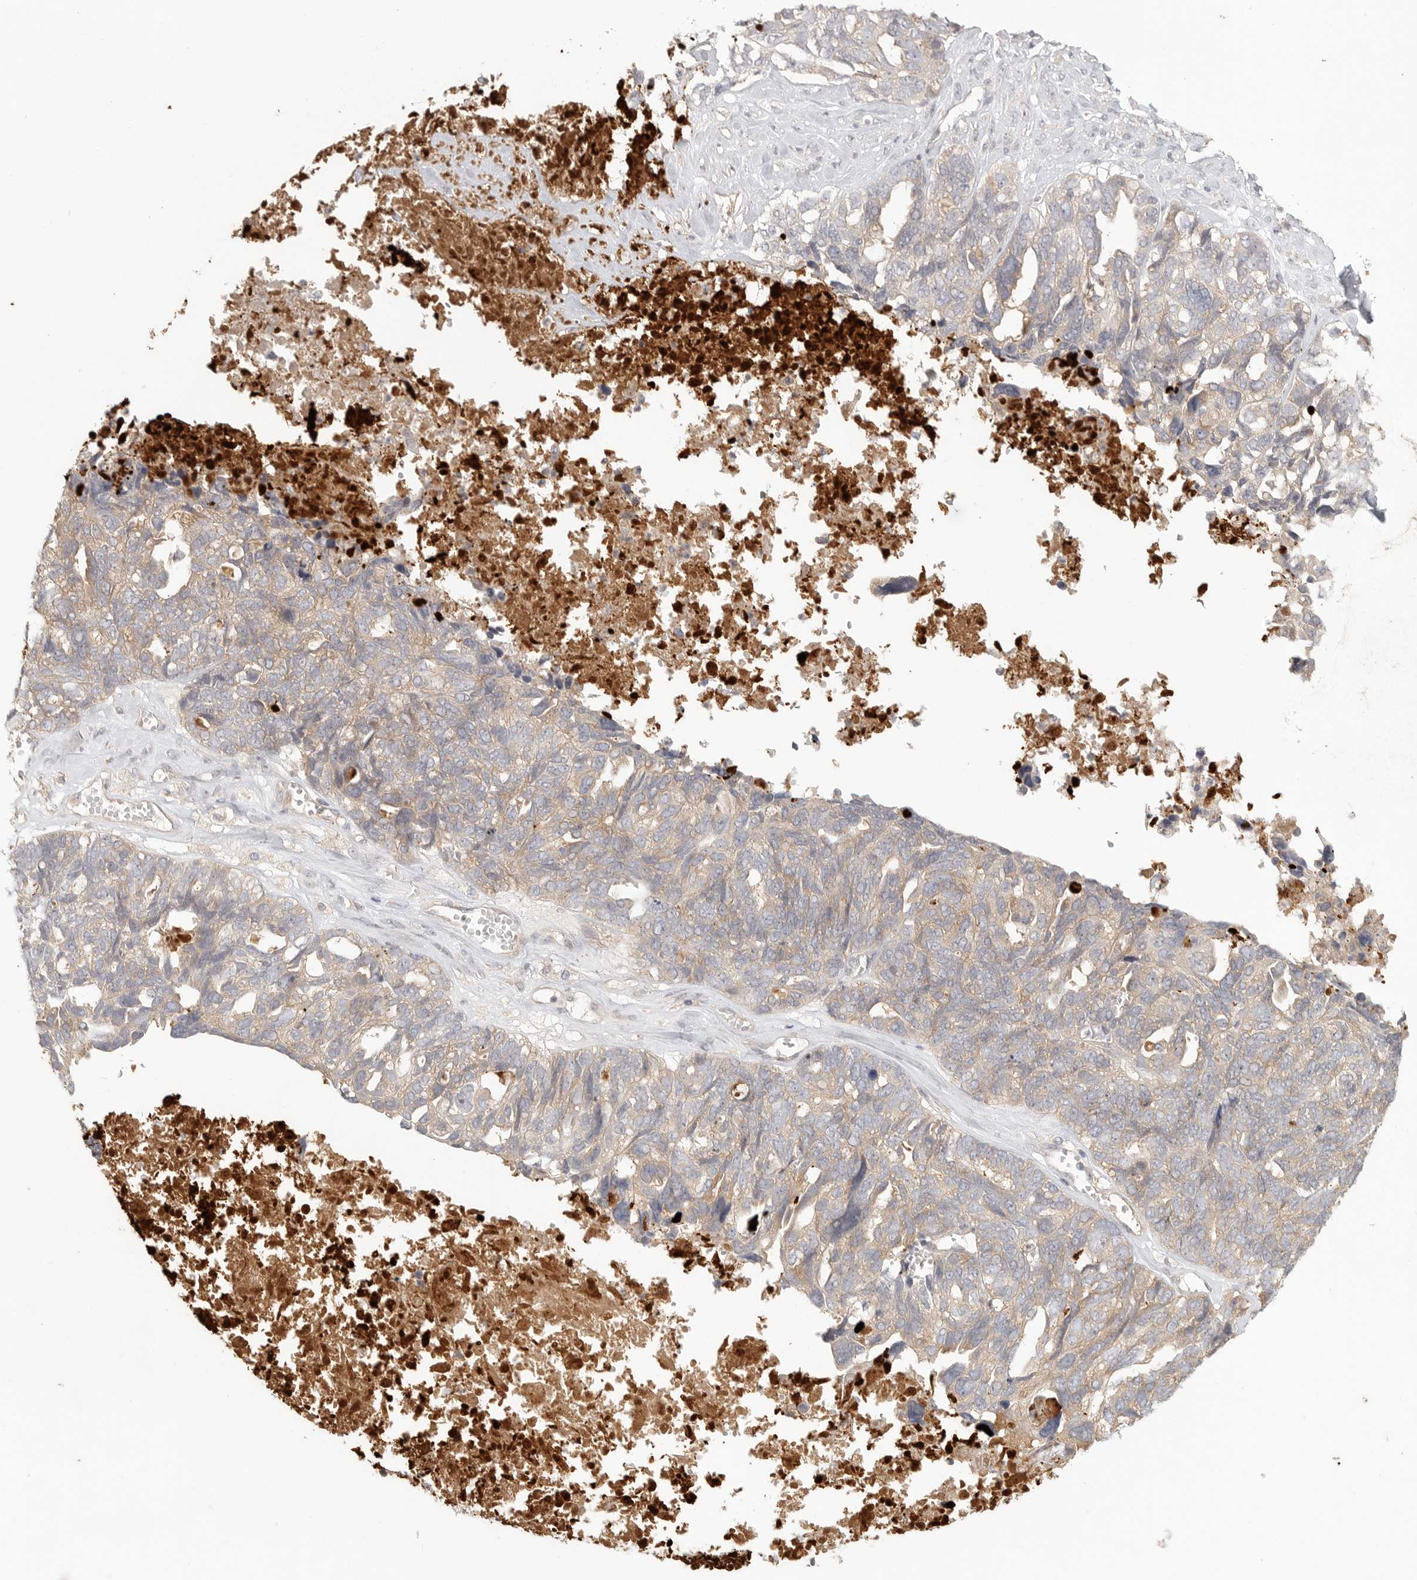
{"staining": {"intensity": "weak", "quantity": ">75%", "location": "cytoplasmic/membranous"}, "tissue": "ovarian cancer", "cell_type": "Tumor cells", "image_type": "cancer", "snomed": [{"axis": "morphology", "description": "Cystadenocarcinoma, serous, NOS"}, {"axis": "topography", "description": "Ovary"}], "caption": "An IHC micrograph of tumor tissue is shown. Protein staining in brown shows weak cytoplasmic/membranous positivity in ovarian cancer within tumor cells.", "gene": "HDAC6", "patient": {"sex": "female", "age": 79}}